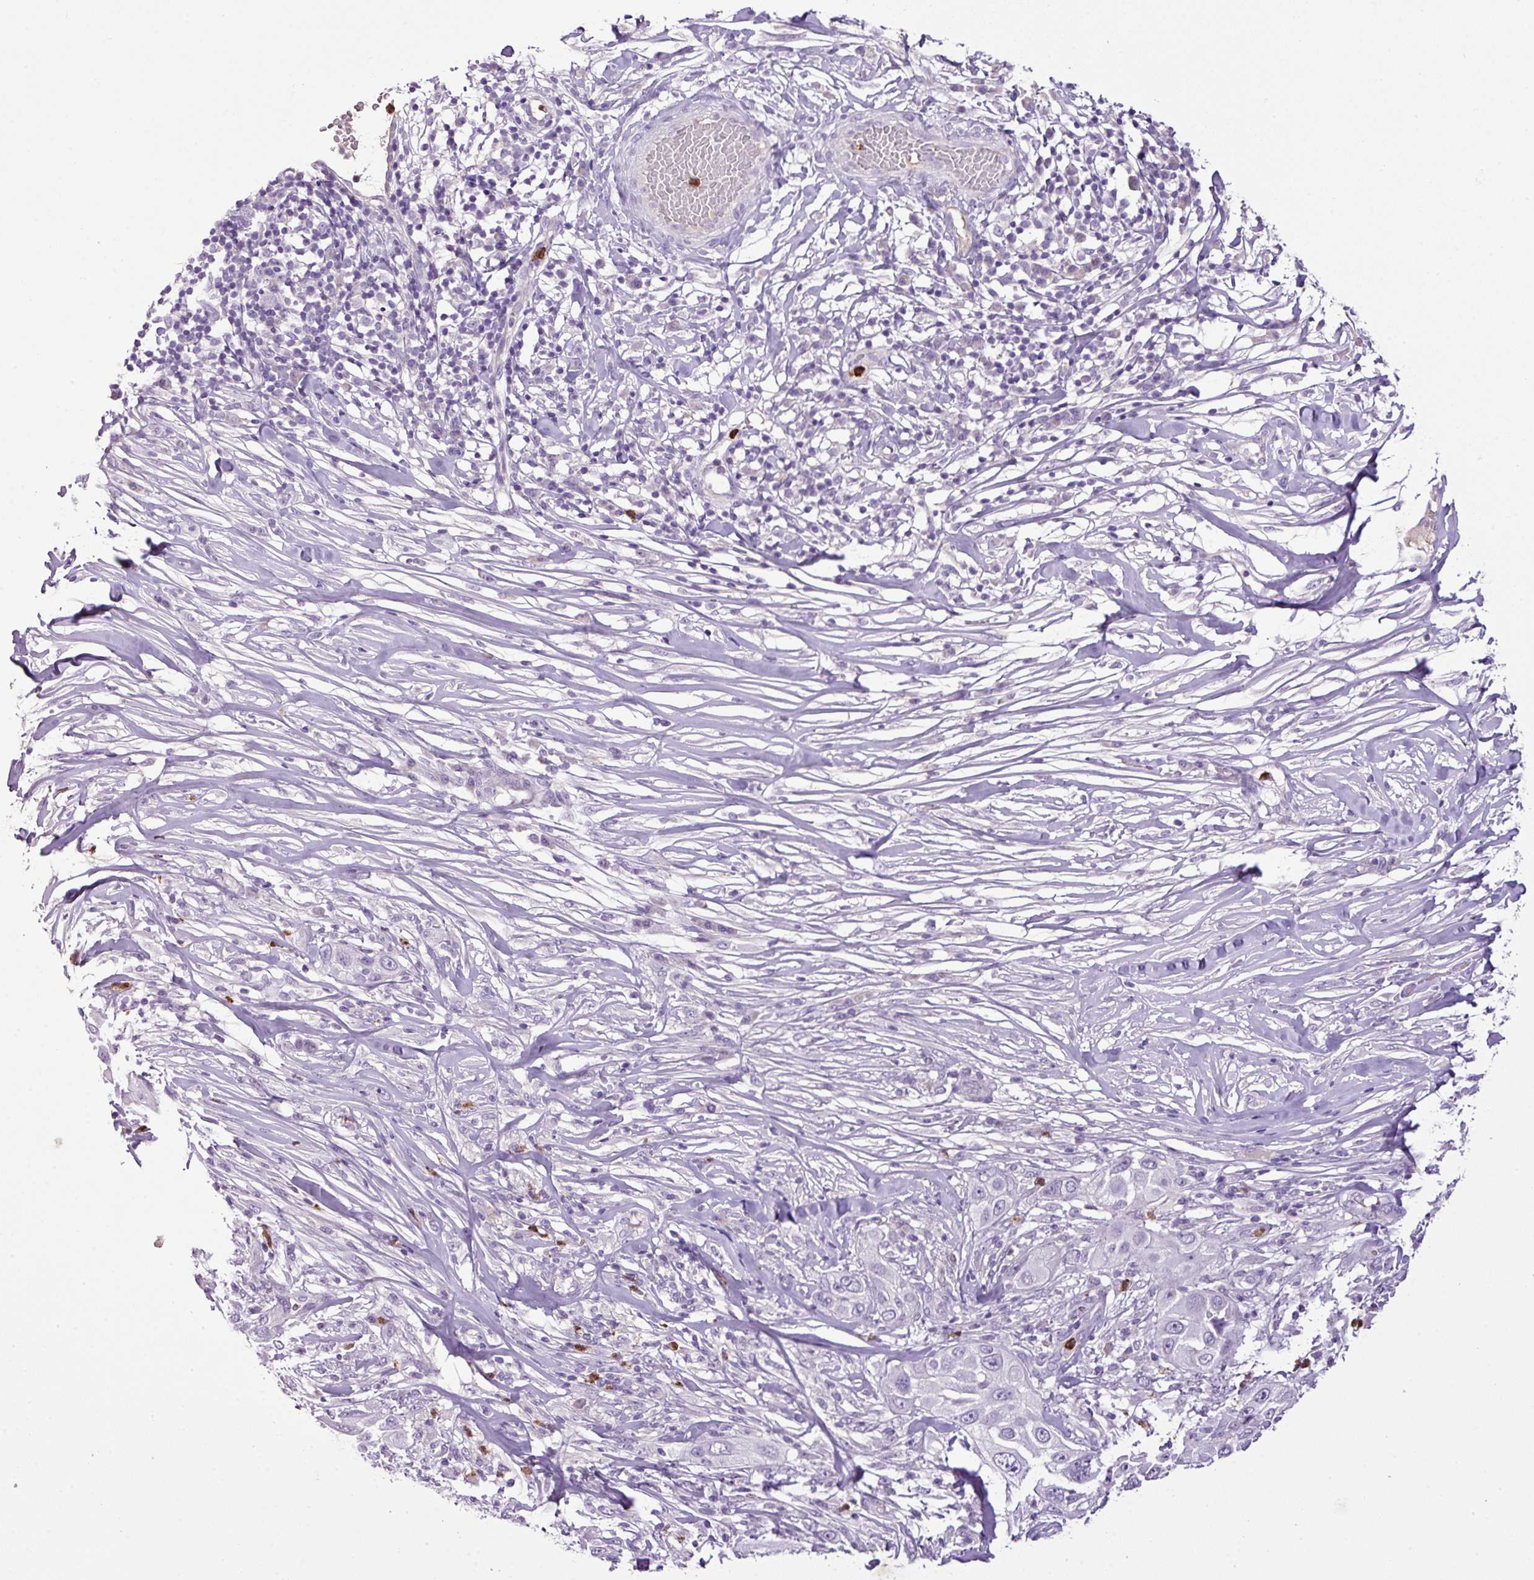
{"staining": {"intensity": "negative", "quantity": "none", "location": "none"}, "tissue": "skin cancer", "cell_type": "Tumor cells", "image_type": "cancer", "snomed": [{"axis": "morphology", "description": "Squamous cell carcinoma, NOS"}, {"axis": "topography", "description": "Skin"}], "caption": "Immunohistochemistry (IHC) image of neoplastic tissue: human skin cancer stained with DAB (3,3'-diaminobenzidine) displays no significant protein staining in tumor cells. (Immunohistochemistry, brightfield microscopy, high magnification).", "gene": "HTR3E", "patient": {"sex": "female", "age": 44}}